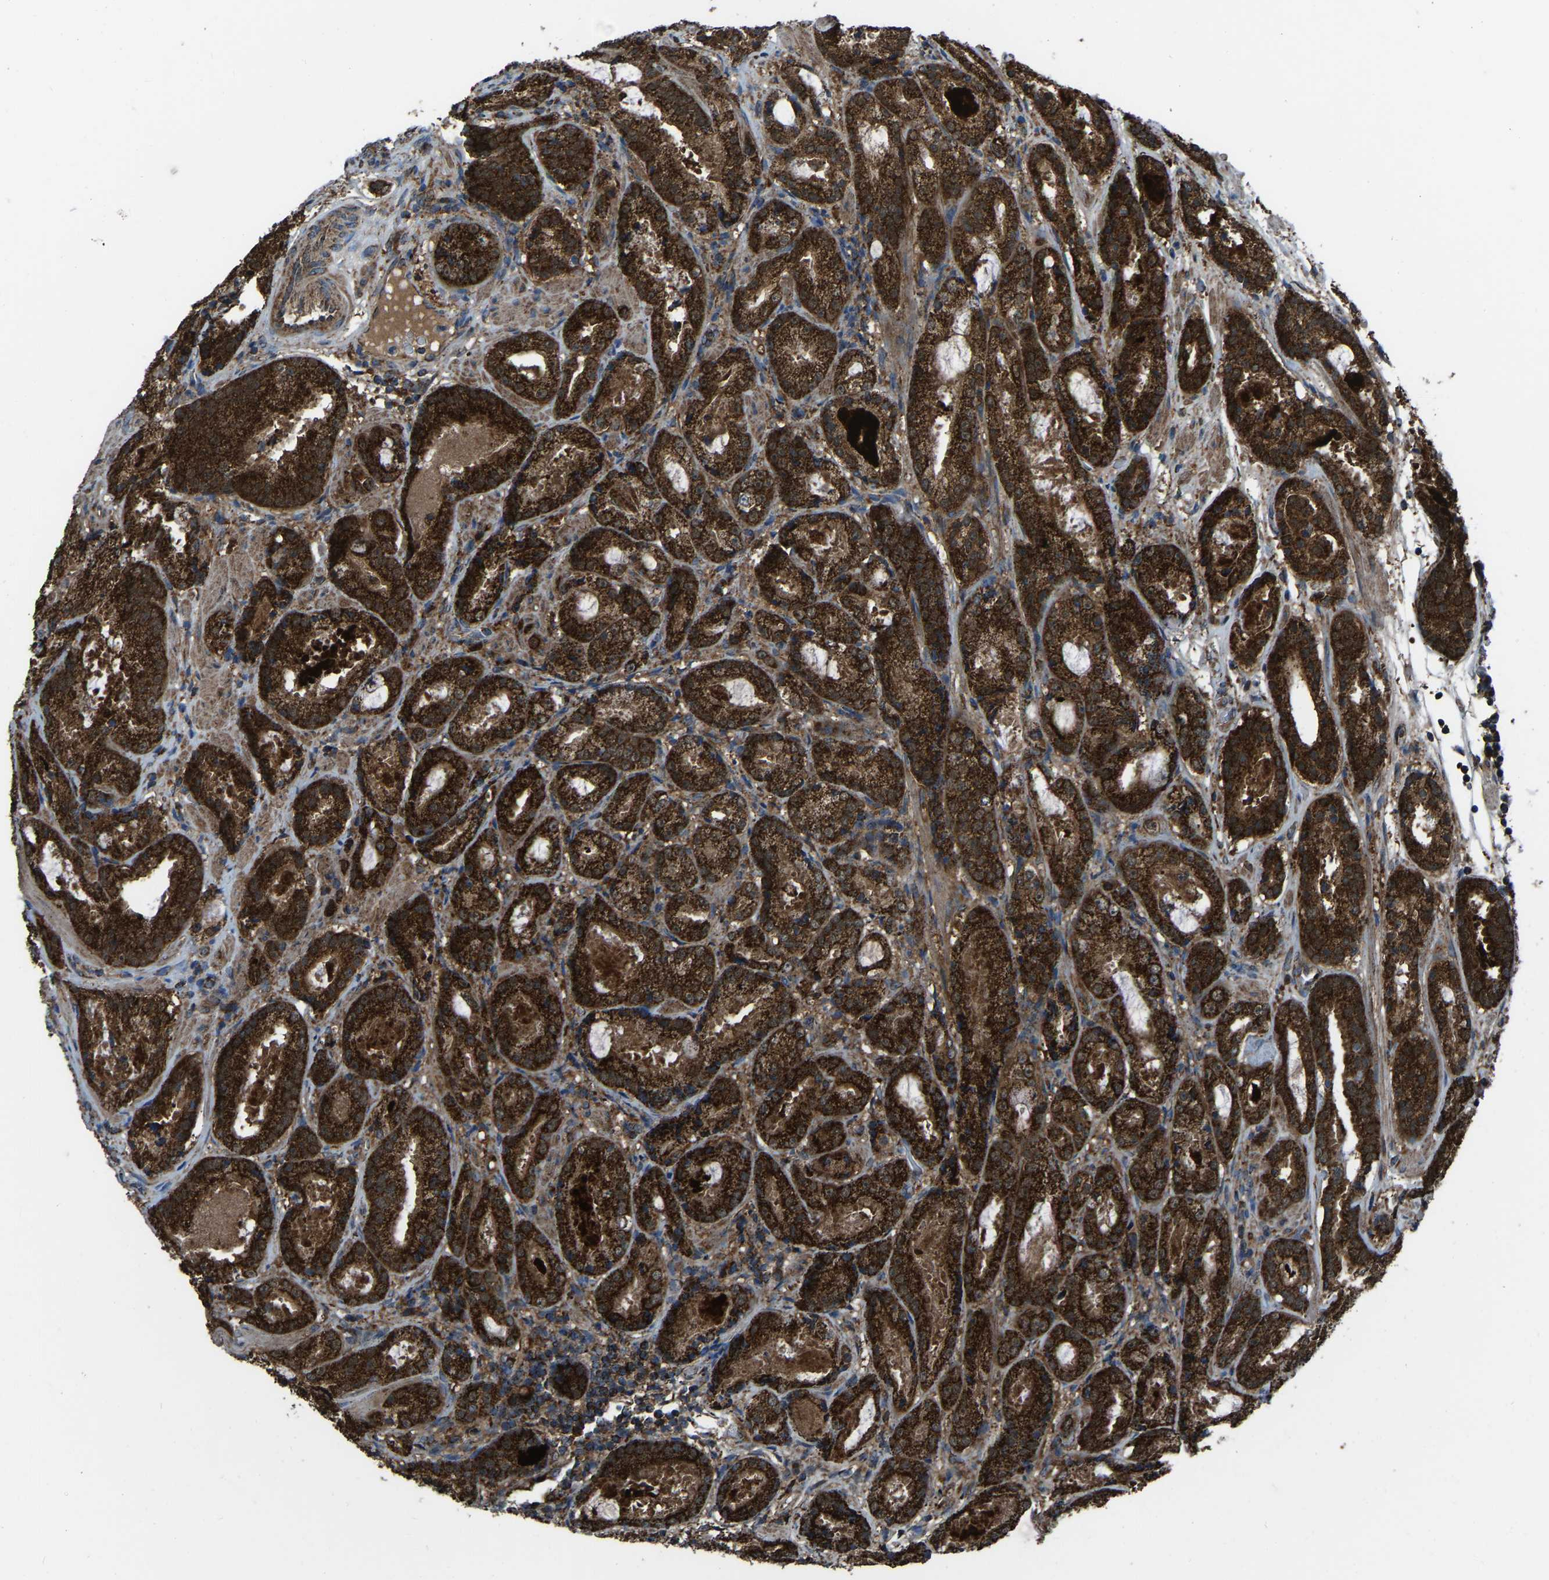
{"staining": {"intensity": "strong", "quantity": ">75%", "location": "cytoplasmic/membranous"}, "tissue": "prostate cancer", "cell_type": "Tumor cells", "image_type": "cancer", "snomed": [{"axis": "morphology", "description": "Adenocarcinoma, Low grade"}, {"axis": "topography", "description": "Prostate"}], "caption": "A high-resolution image shows immunohistochemistry (IHC) staining of prostate cancer, which shows strong cytoplasmic/membranous staining in approximately >75% of tumor cells. (IHC, brightfield microscopy, high magnification).", "gene": "AKR1A1", "patient": {"sex": "male", "age": 69}}